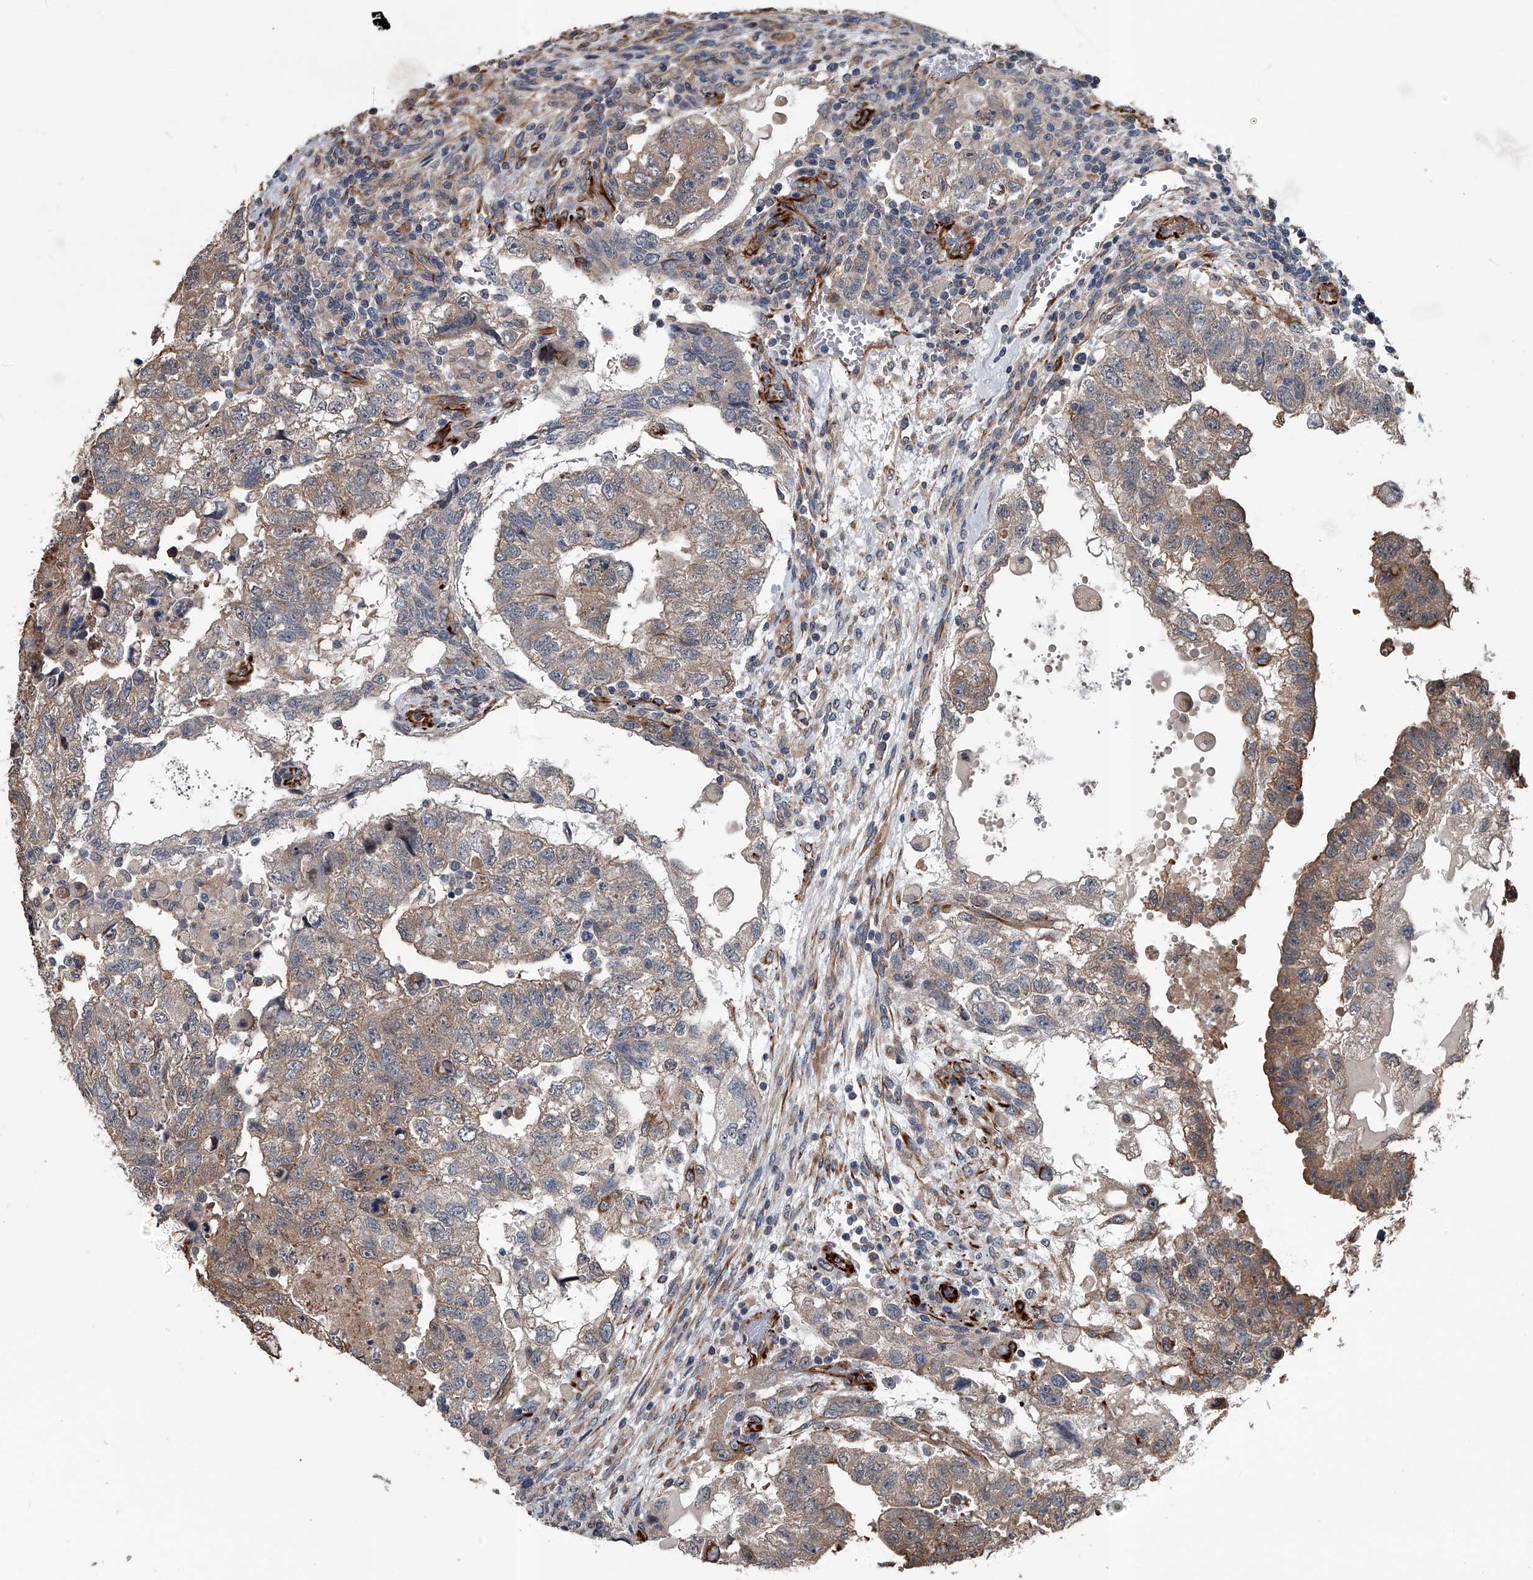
{"staining": {"intensity": "weak", "quantity": "25%-75%", "location": "cytoplasmic/membranous"}, "tissue": "testis cancer", "cell_type": "Tumor cells", "image_type": "cancer", "snomed": [{"axis": "morphology", "description": "Carcinoma, Embryonal, NOS"}, {"axis": "topography", "description": "Testis"}], "caption": "Protein staining of testis embryonal carcinoma tissue shows weak cytoplasmic/membranous positivity in approximately 25%-75% of tumor cells. (DAB IHC with brightfield microscopy, high magnification).", "gene": "LDLRAD2", "patient": {"sex": "male", "age": 36}}